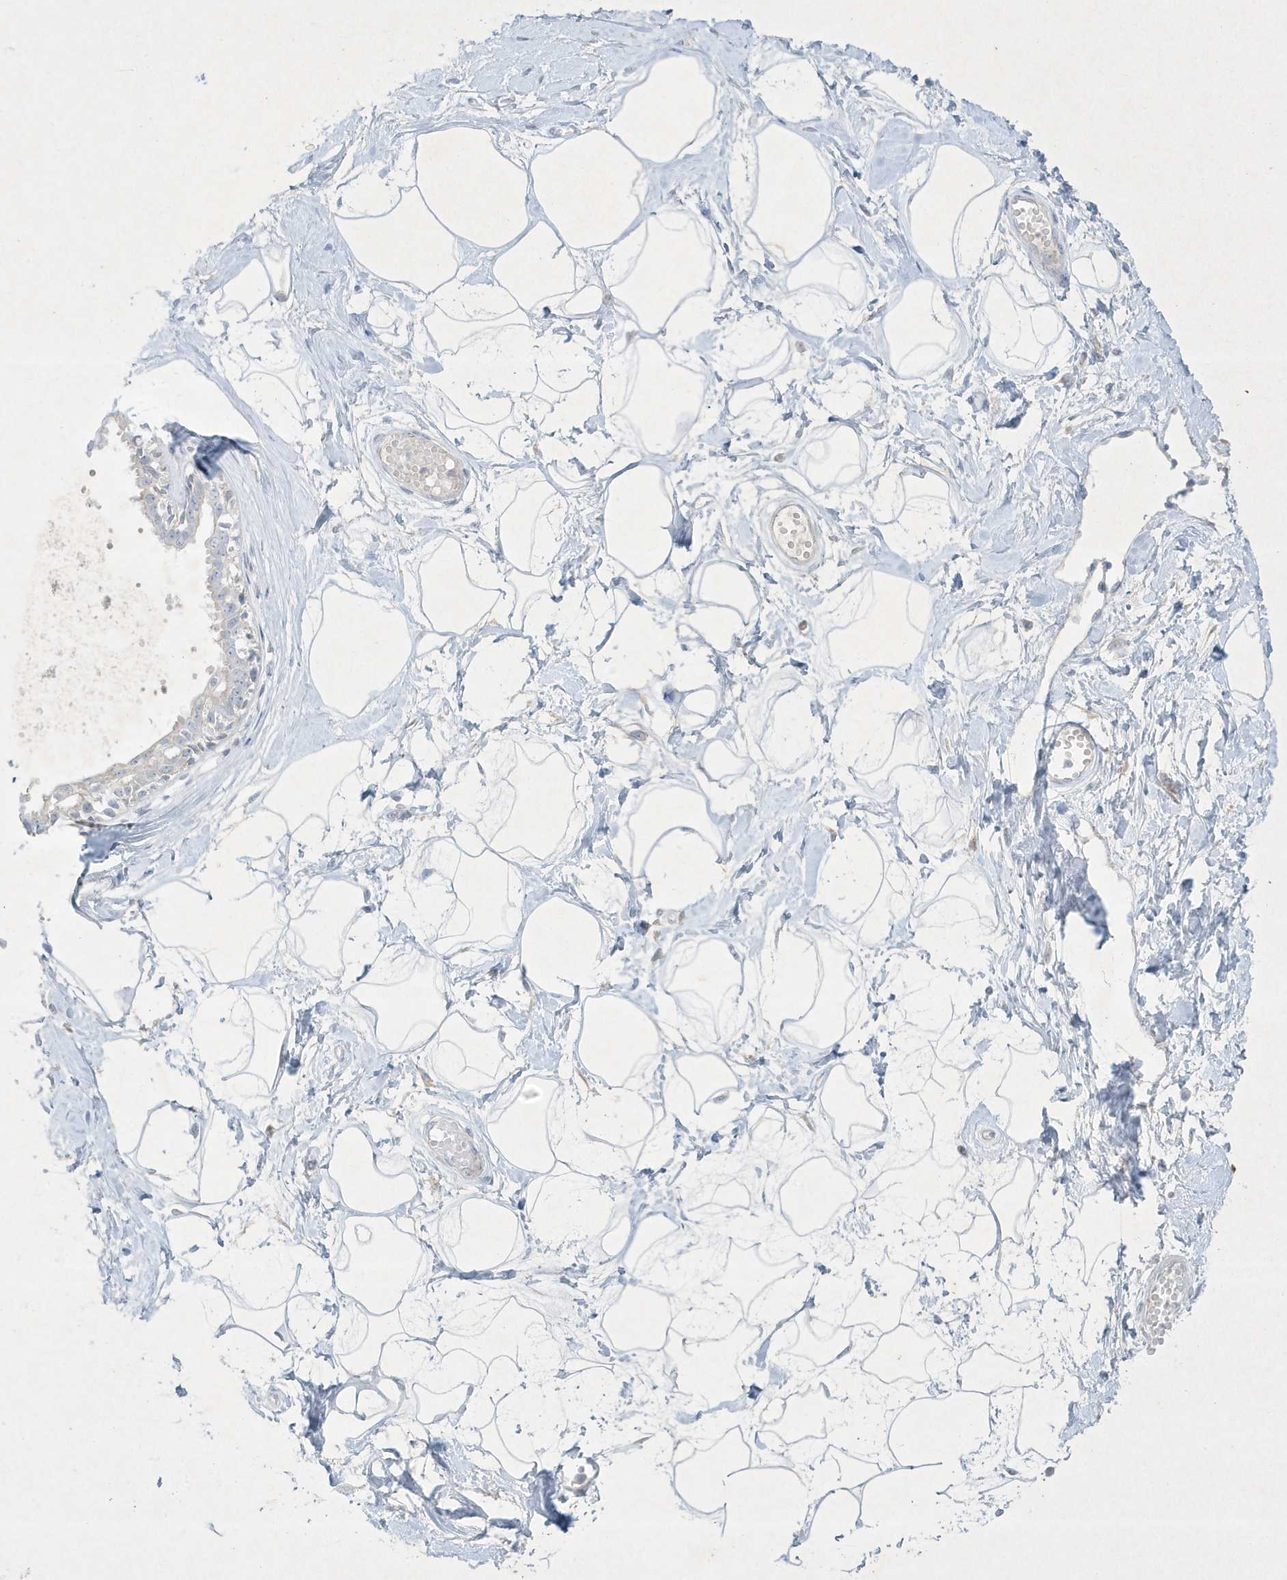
{"staining": {"intensity": "negative", "quantity": "none", "location": "none"}, "tissue": "breast", "cell_type": "Adipocytes", "image_type": "normal", "snomed": [{"axis": "morphology", "description": "Normal tissue, NOS"}, {"axis": "topography", "description": "Breast"}], "caption": "Immunohistochemical staining of benign breast exhibits no significant staining in adipocytes. (DAB (3,3'-diaminobenzidine) immunohistochemistry (IHC), high magnification).", "gene": "CCDC24", "patient": {"sex": "female", "age": 45}}